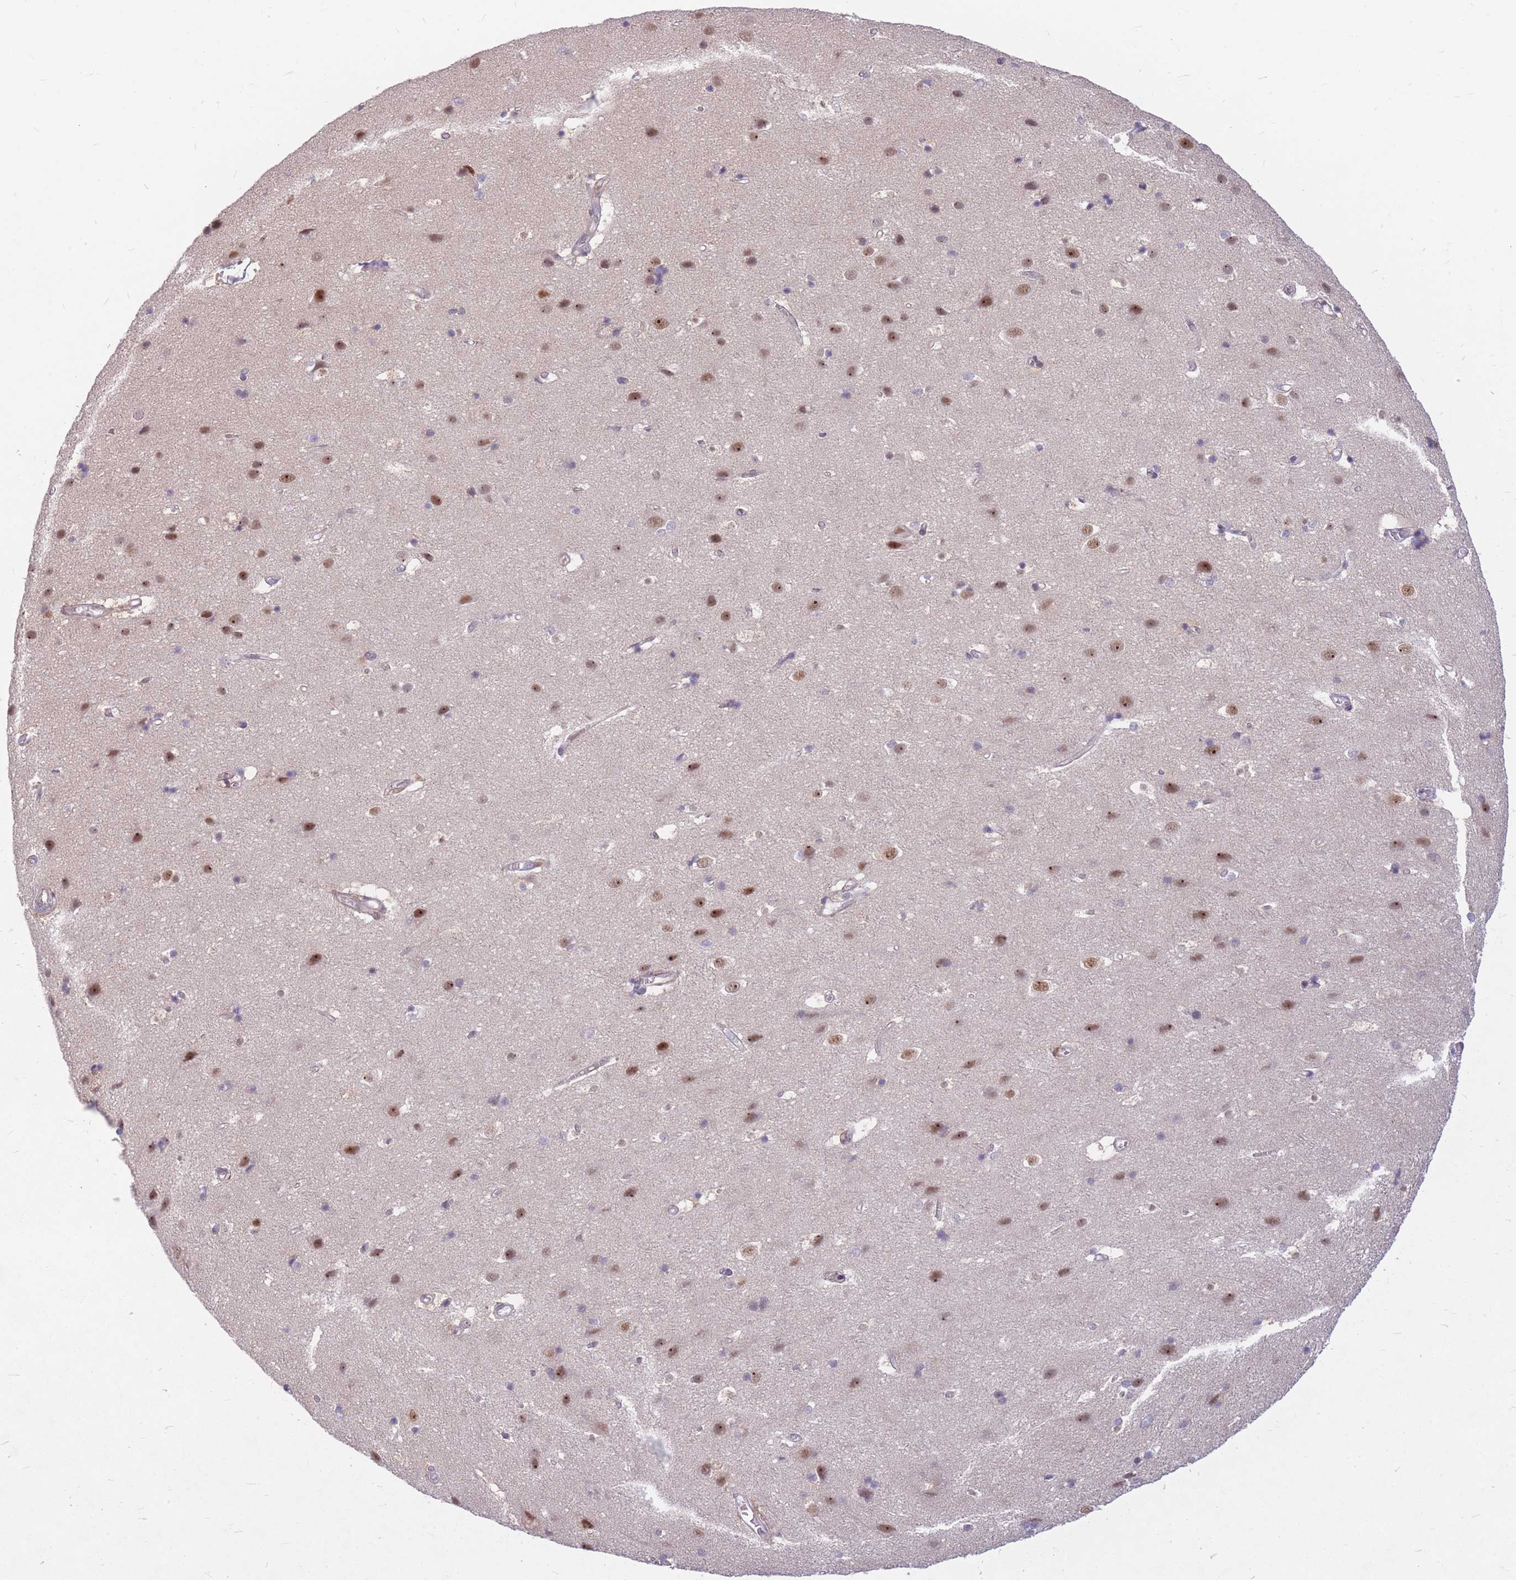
{"staining": {"intensity": "negative", "quantity": "none", "location": "none"}, "tissue": "cerebral cortex", "cell_type": "Endothelial cells", "image_type": "normal", "snomed": [{"axis": "morphology", "description": "Normal tissue, NOS"}, {"axis": "topography", "description": "Cerebral cortex"}], "caption": "Immunohistochemical staining of normal cerebral cortex demonstrates no significant positivity in endothelial cells.", "gene": "ERCC2", "patient": {"sex": "male", "age": 54}}